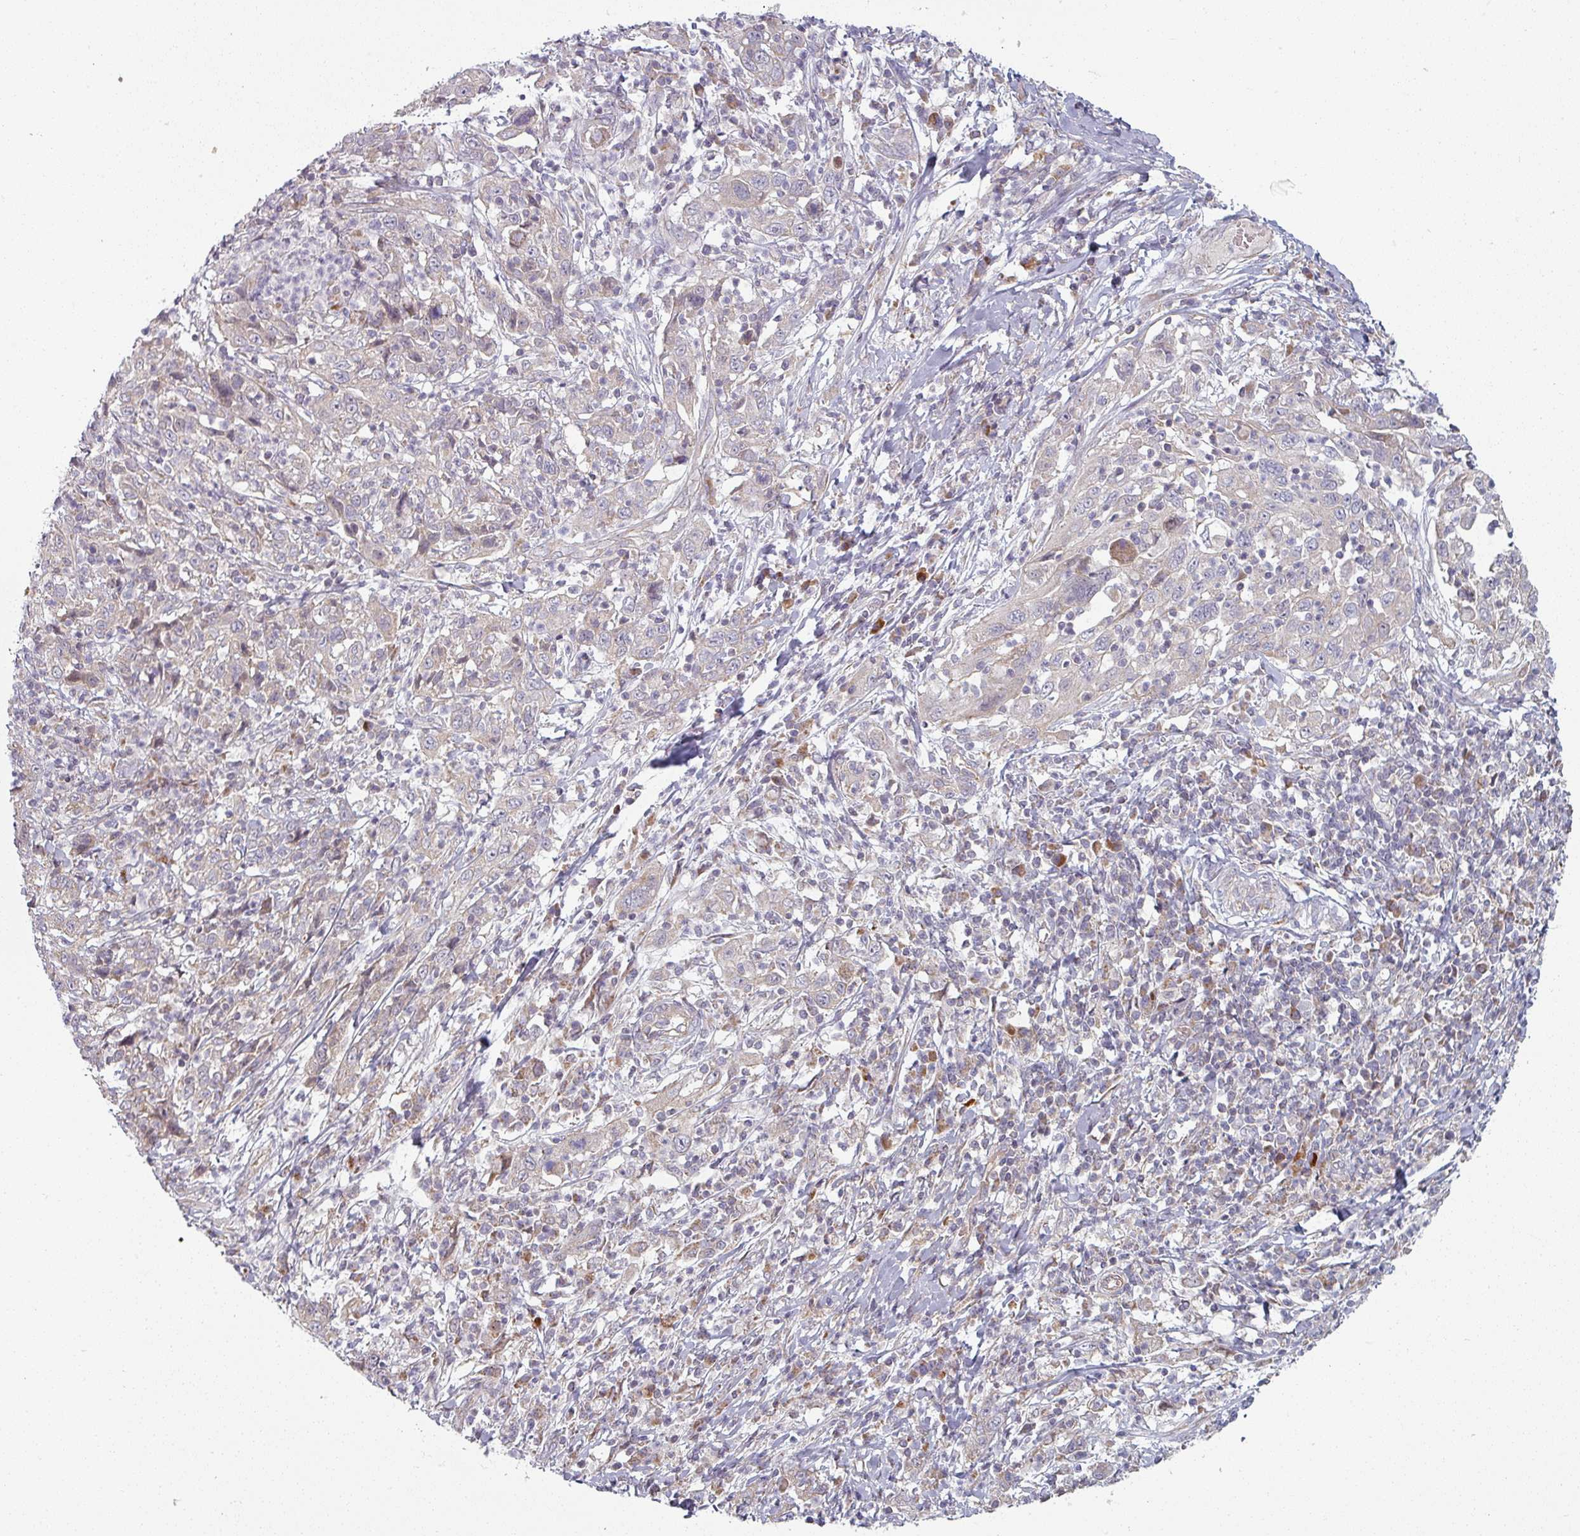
{"staining": {"intensity": "negative", "quantity": "none", "location": "none"}, "tissue": "cervical cancer", "cell_type": "Tumor cells", "image_type": "cancer", "snomed": [{"axis": "morphology", "description": "Squamous cell carcinoma, NOS"}, {"axis": "topography", "description": "Cervix"}], "caption": "IHC histopathology image of human squamous cell carcinoma (cervical) stained for a protein (brown), which displays no expression in tumor cells. Nuclei are stained in blue.", "gene": "PLEKHJ1", "patient": {"sex": "female", "age": 46}}